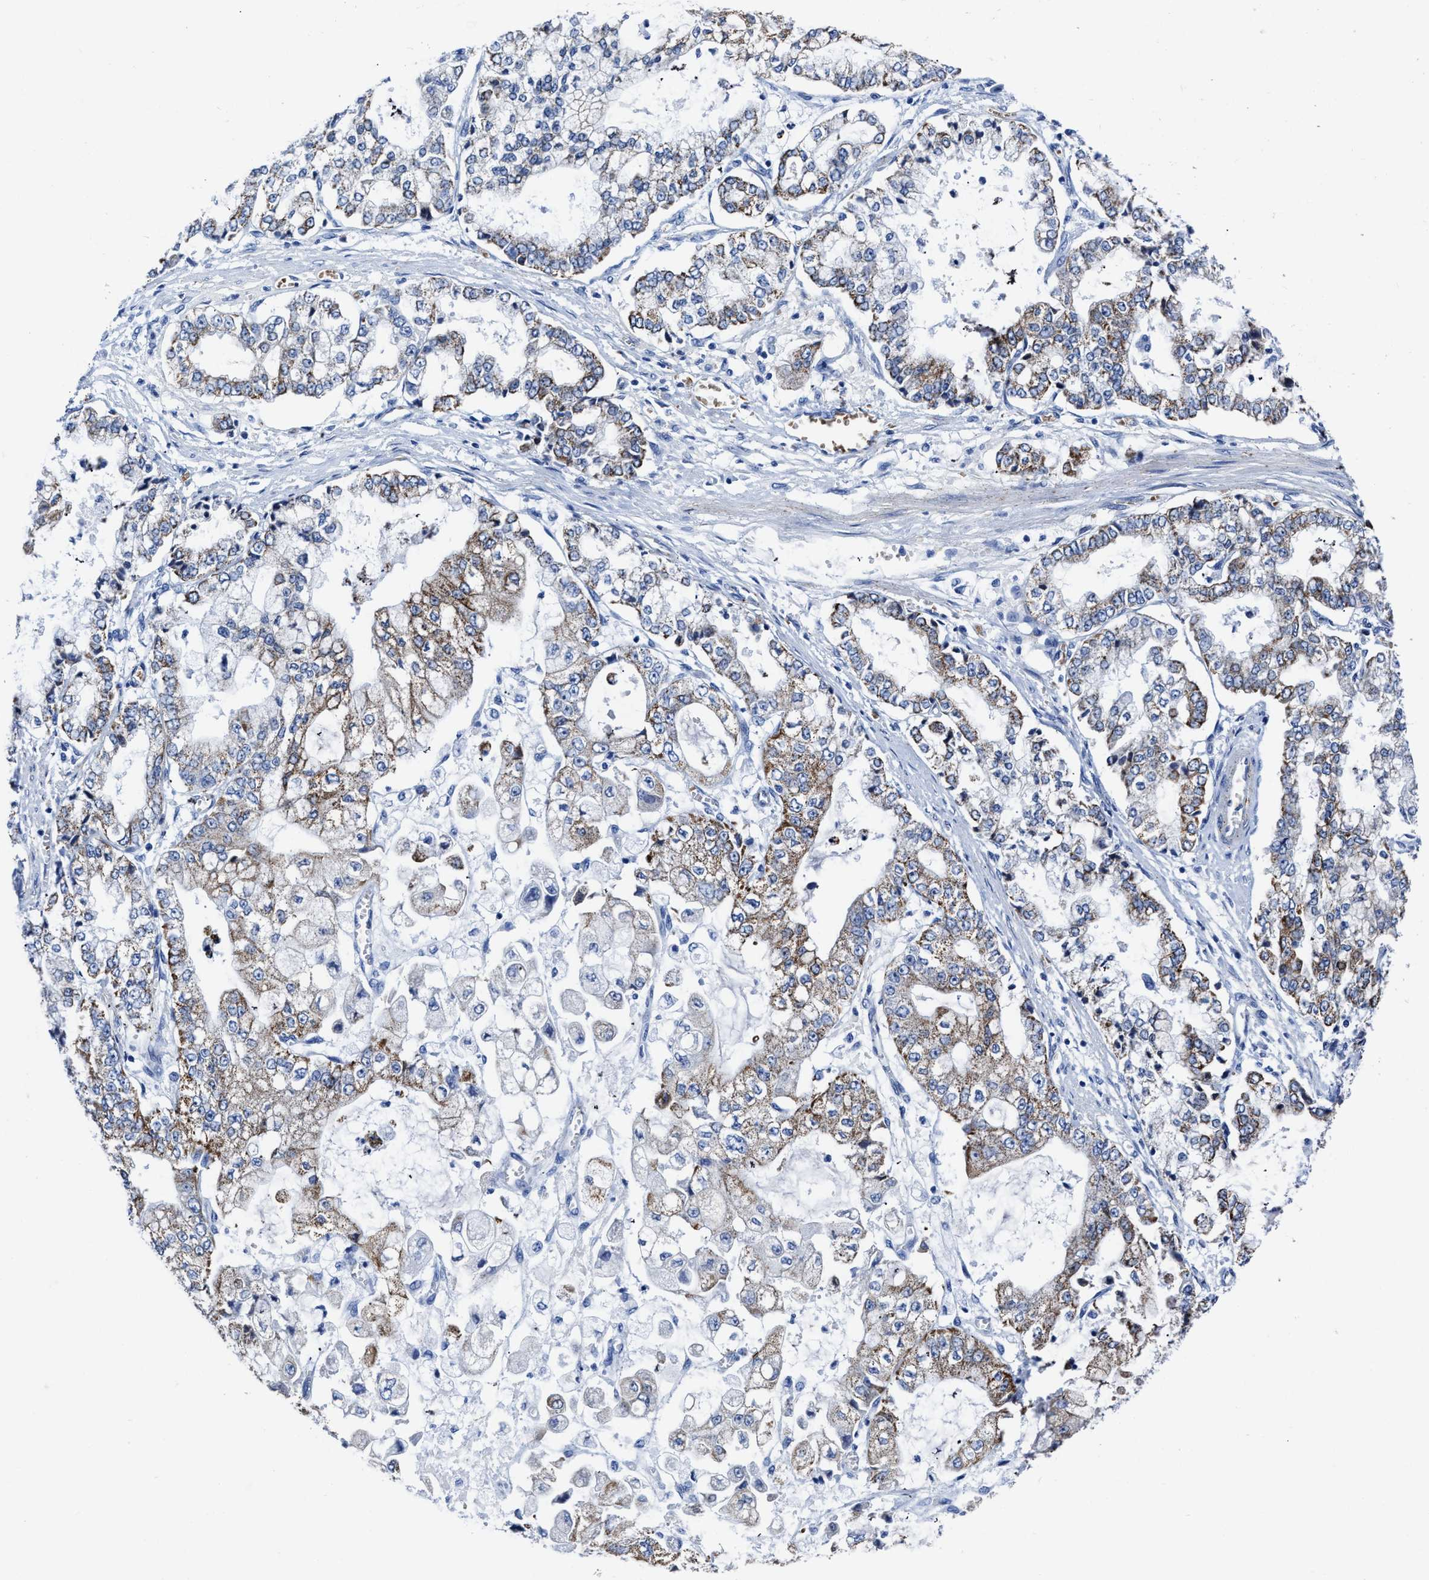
{"staining": {"intensity": "moderate", "quantity": ">75%", "location": "cytoplasmic/membranous"}, "tissue": "stomach cancer", "cell_type": "Tumor cells", "image_type": "cancer", "snomed": [{"axis": "morphology", "description": "Adenocarcinoma, NOS"}, {"axis": "topography", "description": "Stomach"}], "caption": "Protein expression analysis of human adenocarcinoma (stomach) reveals moderate cytoplasmic/membranous staining in about >75% of tumor cells.", "gene": "KCNMB3", "patient": {"sex": "male", "age": 76}}